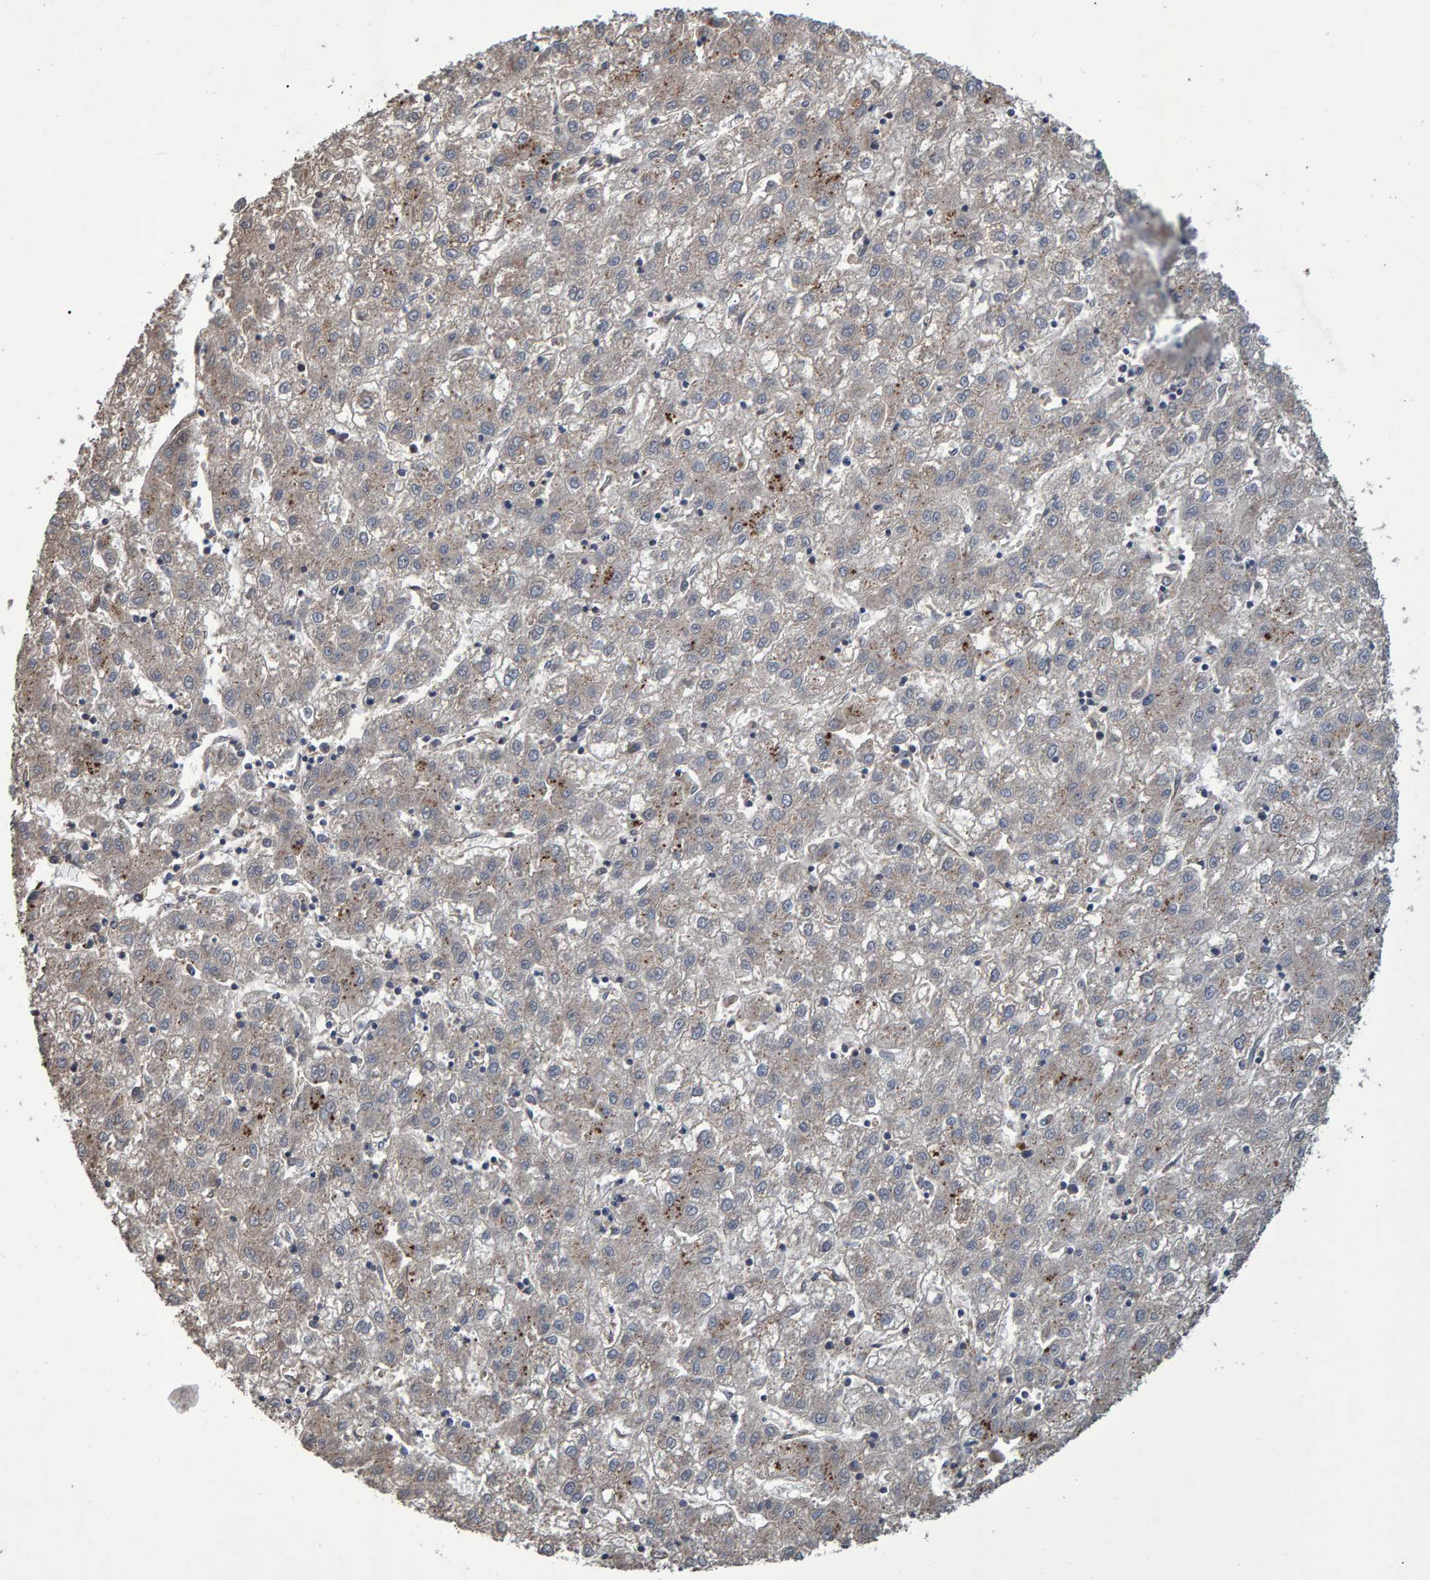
{"staining": {"intensity": "negative", "quantity": "none", "location": "none"}, "tissue": "liver cancer", "cell_type": "Tumor cells", "image_type": "cancer", "snomed": [{"axis": "morphology", "description": "Carcinoma, Hepatocellular, NOS"}, {"axis": "topography", "description": "Liver"}], "caption": "A histopathology image of human liver cancer (hepatocellular carcinoma) is negative for staining in tumor cells.", "gene": "SLIT2", "patient": {"sex": "male", "age": 72}}